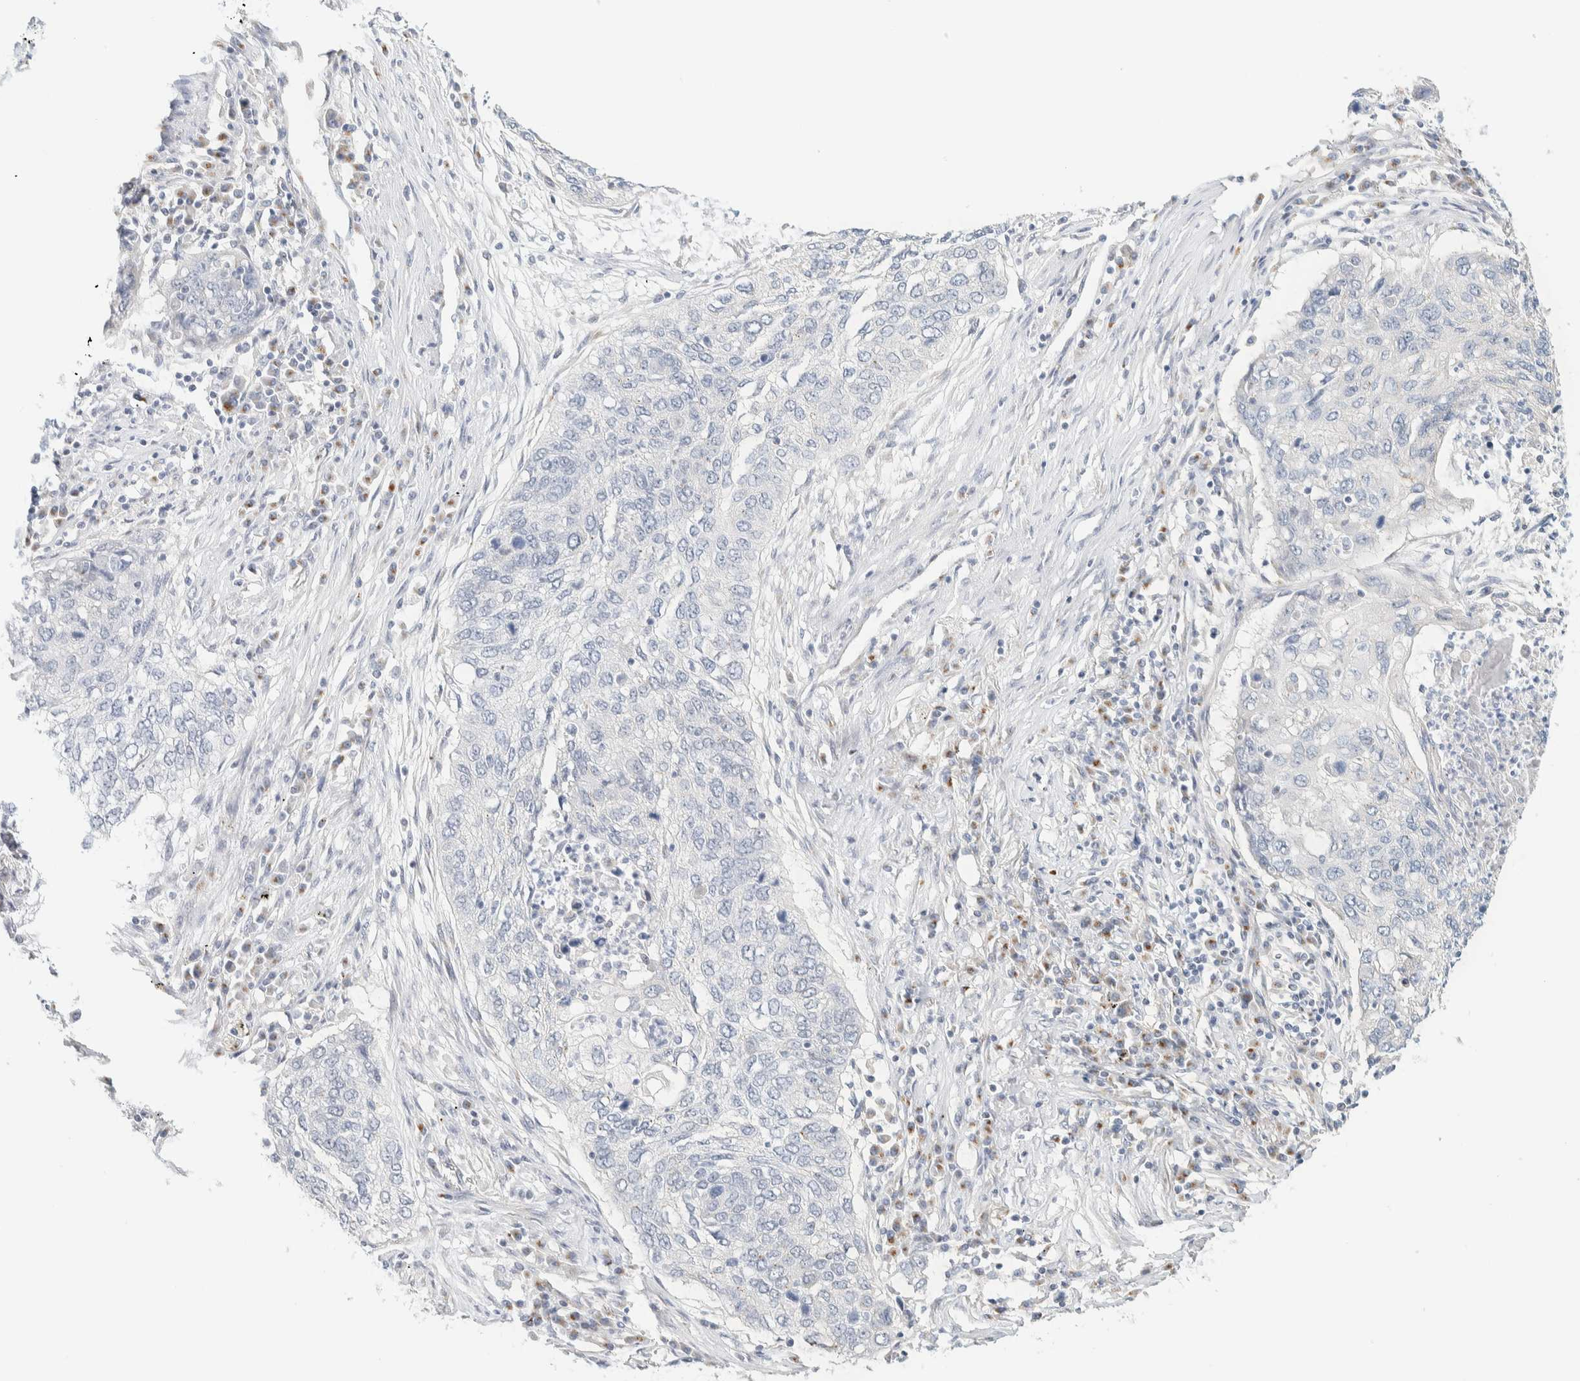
{"staining": {"intensity": "negative", "quantity": "none", "location": "none"}, "tissue": "lung cancer", "cell_type": "Tumor cells", "image_type": "cancer", "snomed": [{"axis": "morphology", "description": "Squamous cell carcinoma, NOS"}, {"axis": "topography", "description": "Lung"}], "caption": "DAB (3,3'-diaminobenzidine) immunohistochemical staining of squamous cell carcinoma (lung) demonstrates no significant positivity in tumor cells. Brightfield microscopy of immunohistochemistry stained with DAB (3,3'-diaminobenzidine) (brown) and hematoxylin (blue), captured at high magnification.", "gene": "SPNS3", "patient": {"sex": "female", "age": 63}}